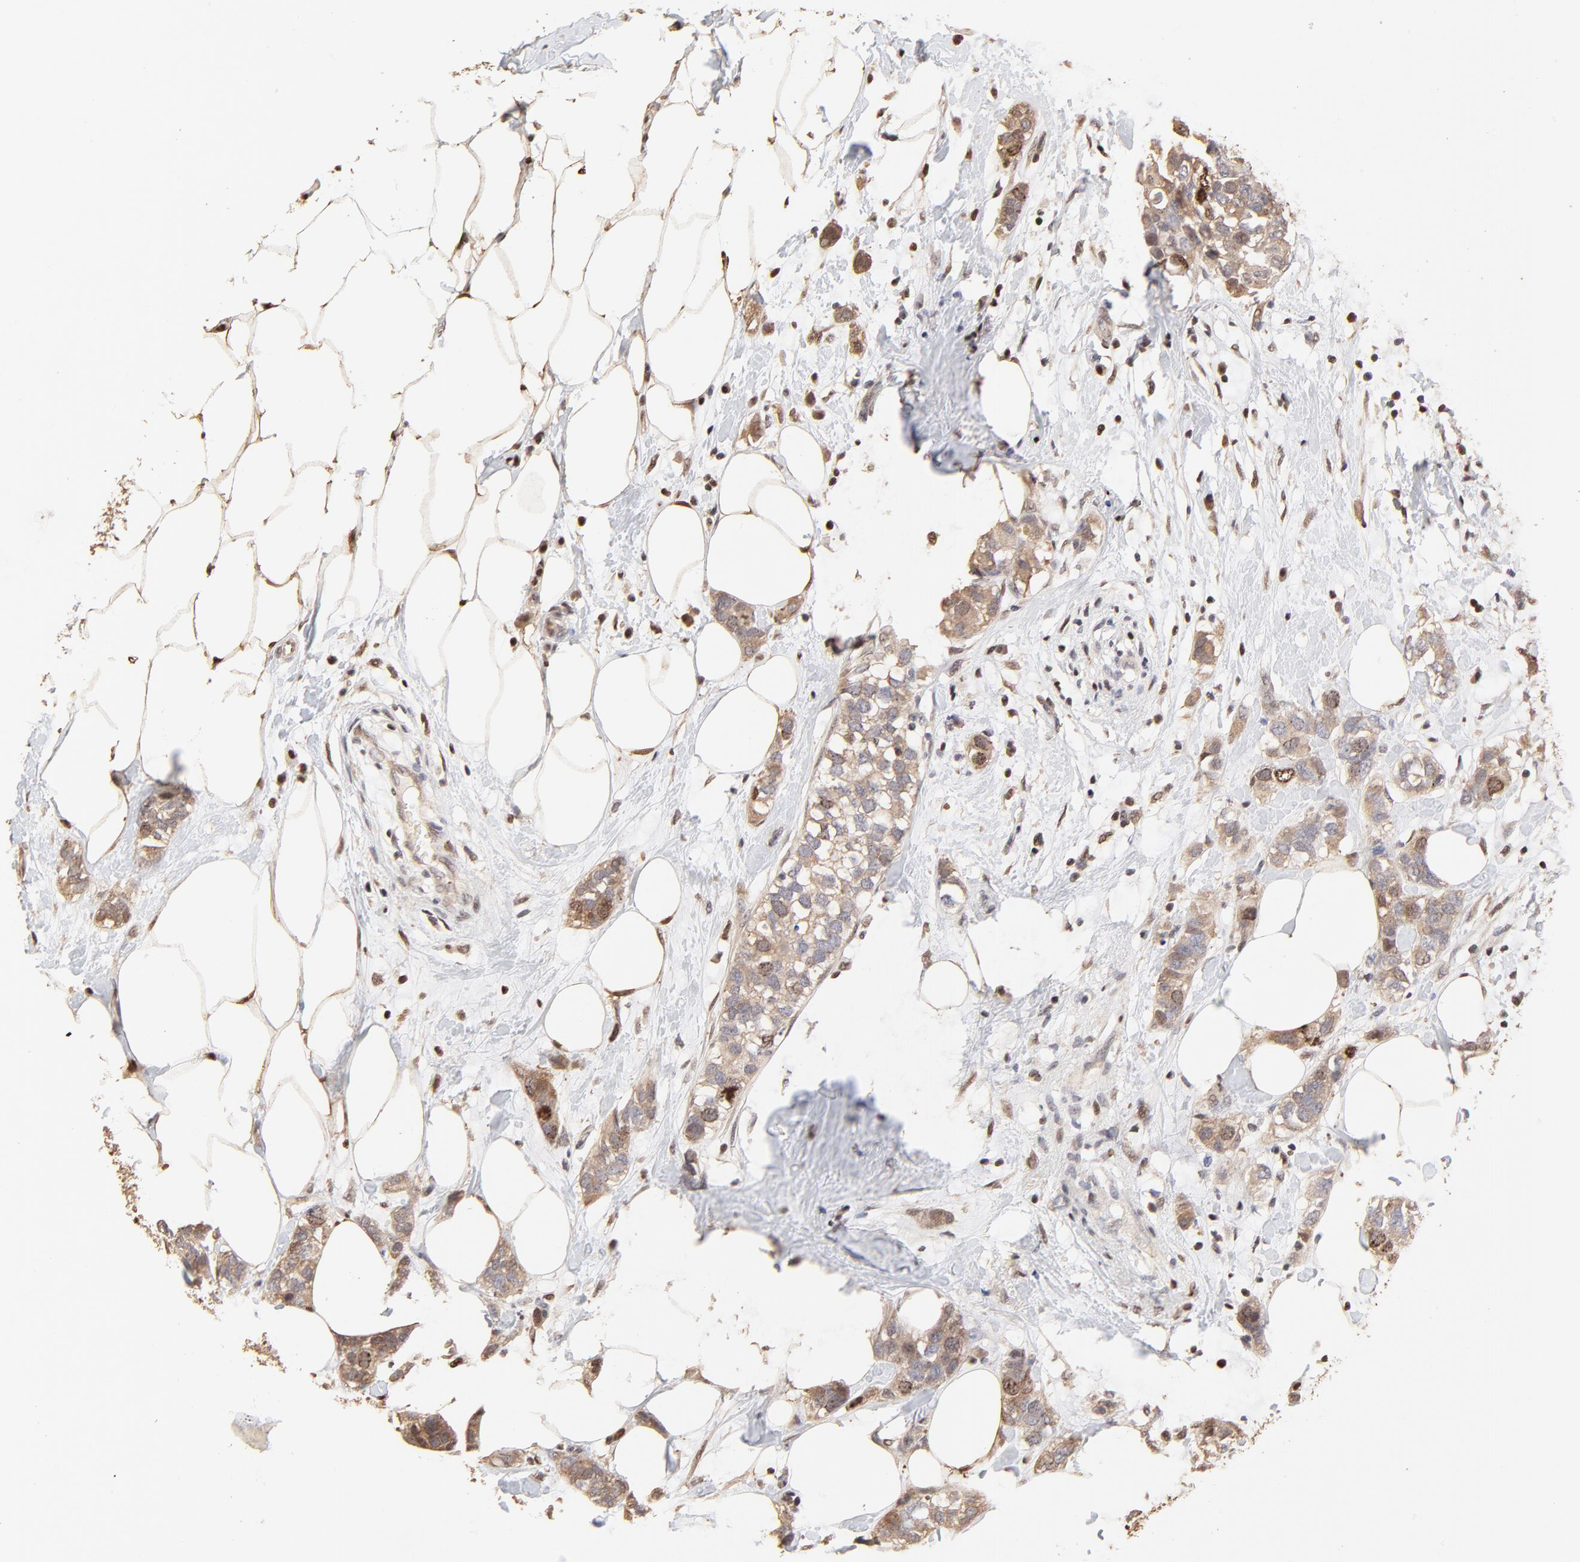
{"staining": {"intensity": "moderate", "quantity": "<25%", "location": "cytoplasmic/membranous,nuclear"}, "tissue": "breast cancer", "cell_type": "Tumor cells", "image_type": "cancer", "snomed": [{"axis": "morphology", "description": "Normal tissue, NOS"}, {"axis": "morphology", "description": "Duct carcinoma"}, {"axis": "topography", "description": "Breast"}], "caption": "Immunohistochemical staining of human breast cancer (intraductal carcinoma) reveals moderate cytoplasmic/membranous and nuclear protein positivity in approximately <25% of tumor cells.", "gene": "BIRC5", "patient": {"sex": "female", "age": 50}}